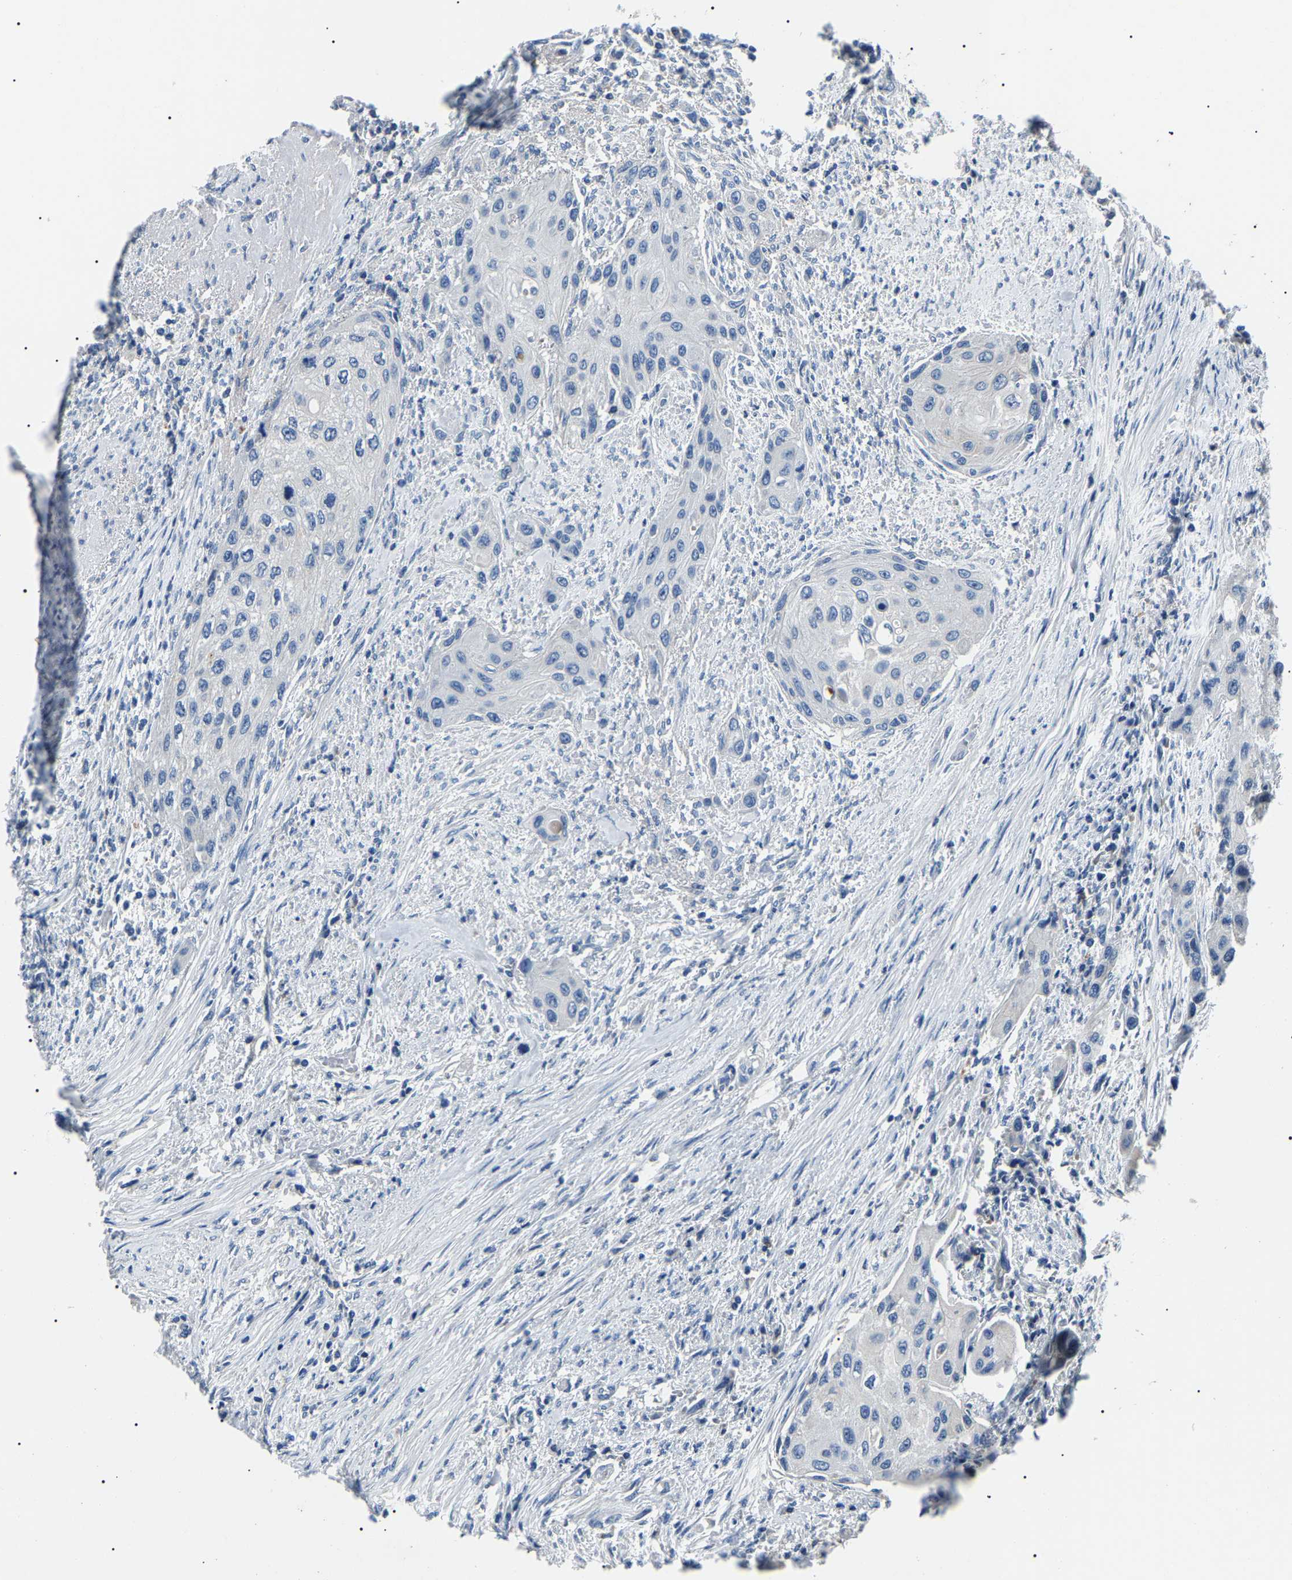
{"staining": {"intensity": "negative", "quantity": "none", "location": "none"}, "tissue": "urothelial cancer", "cell_type": "Tumor cells", "image_type": "cancer", "snomed": [{"axis": "morphology", "description": "Urothelial carcinoma, High grade"}, {"axis": "topography", "description": "Urinary bladder"}], "caption": "Tumor cells are negative for brown protein staining in urothelial carcinoma (high-grade).", "gene": "KLK15", "patient": {"sex": "female", "age": 56}}